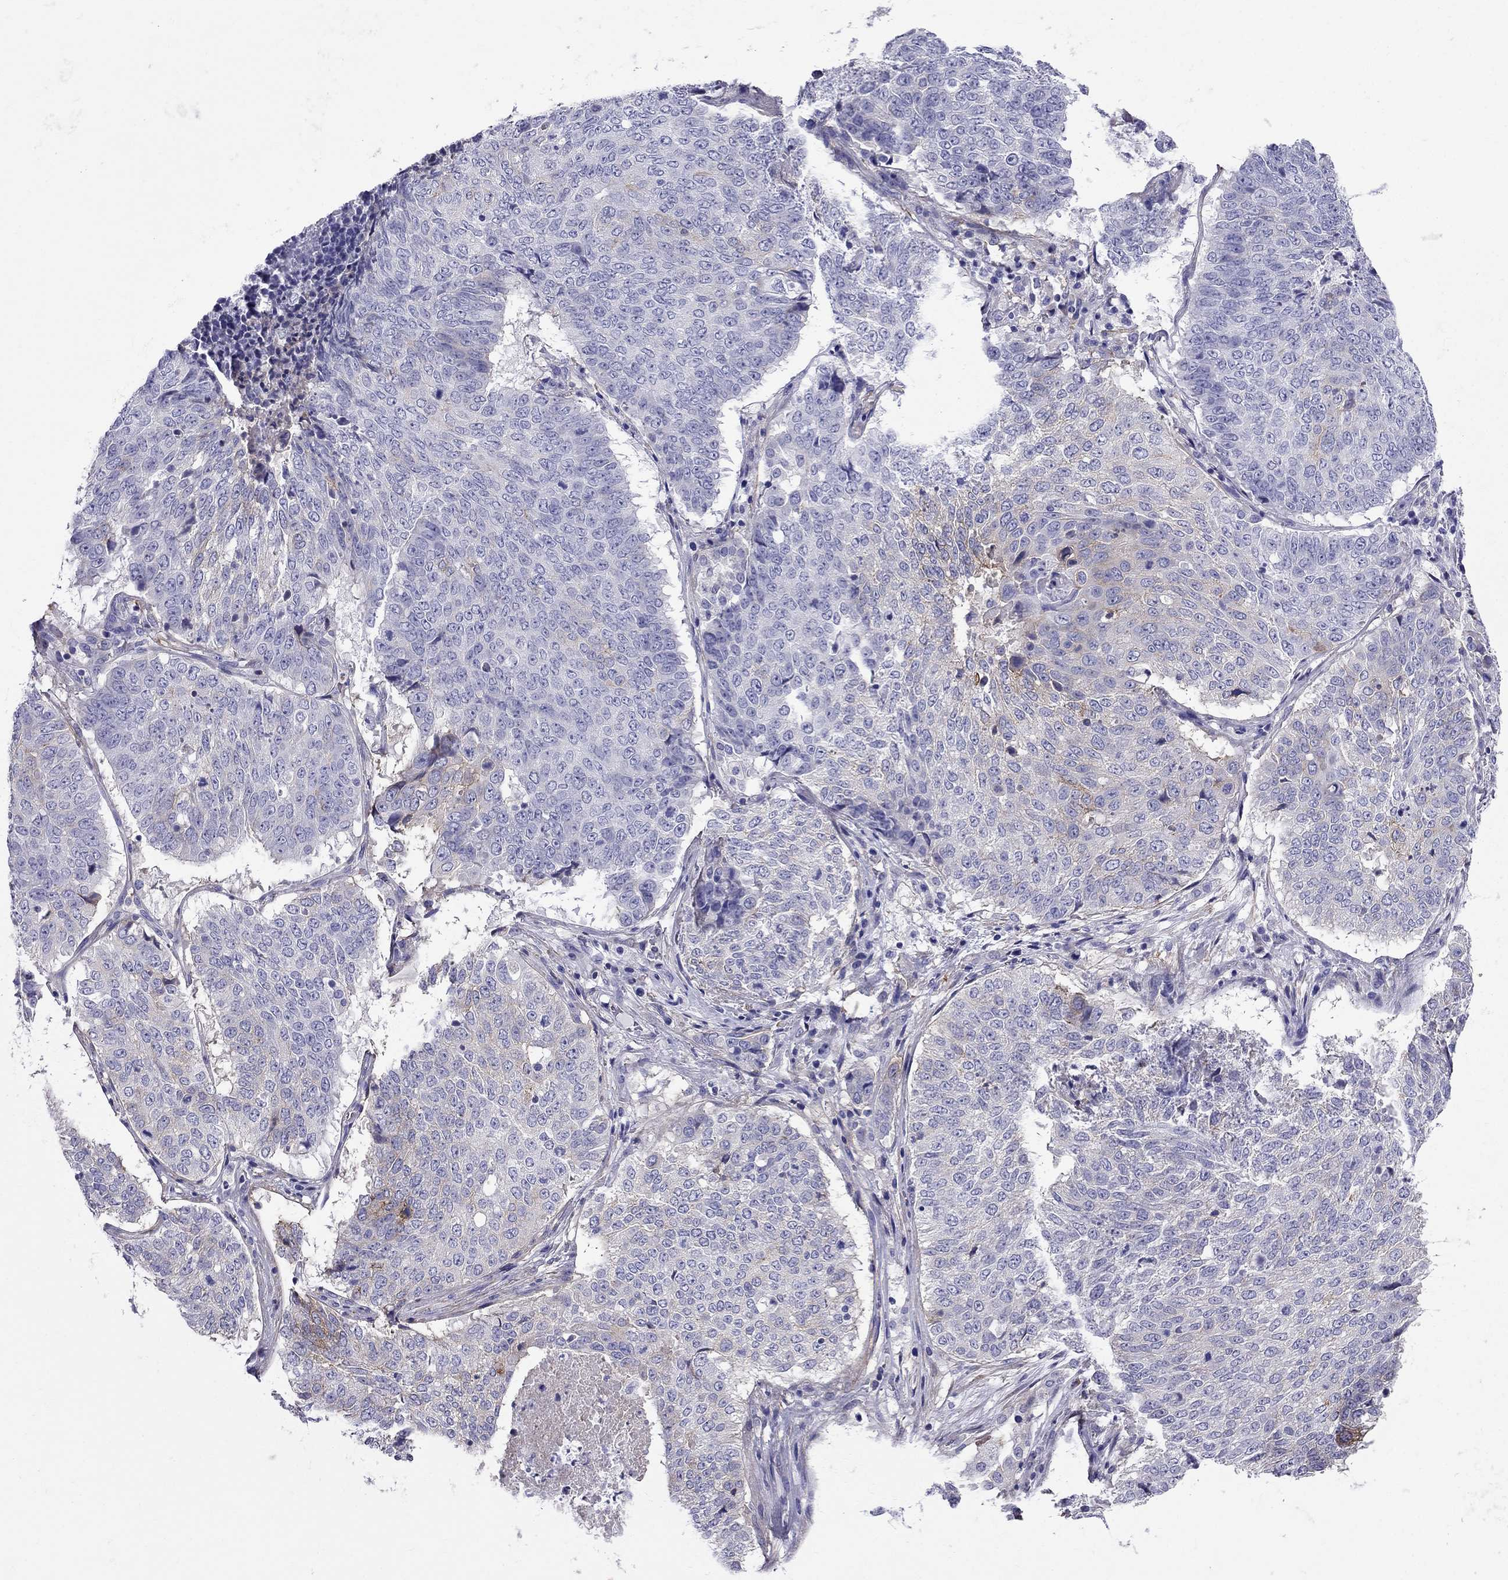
{"staining": {"intensity": "negative", "quantity": "none", "location": "none"}, "tissue": "lung cancer", "cell_type": "Tumor cells", "image_type": "cancer", "snomed": [{"axis": "morphology", "description": "Squamous cell carcinoma, NOS"}, {"axis": "topography", "description": "Lung"}], "caption": "There is no significant expression in tumor cells of squamous cell carcinoma (lung).", "gene": "GPR50", "patient": {"sex": "male", "age": 64}}